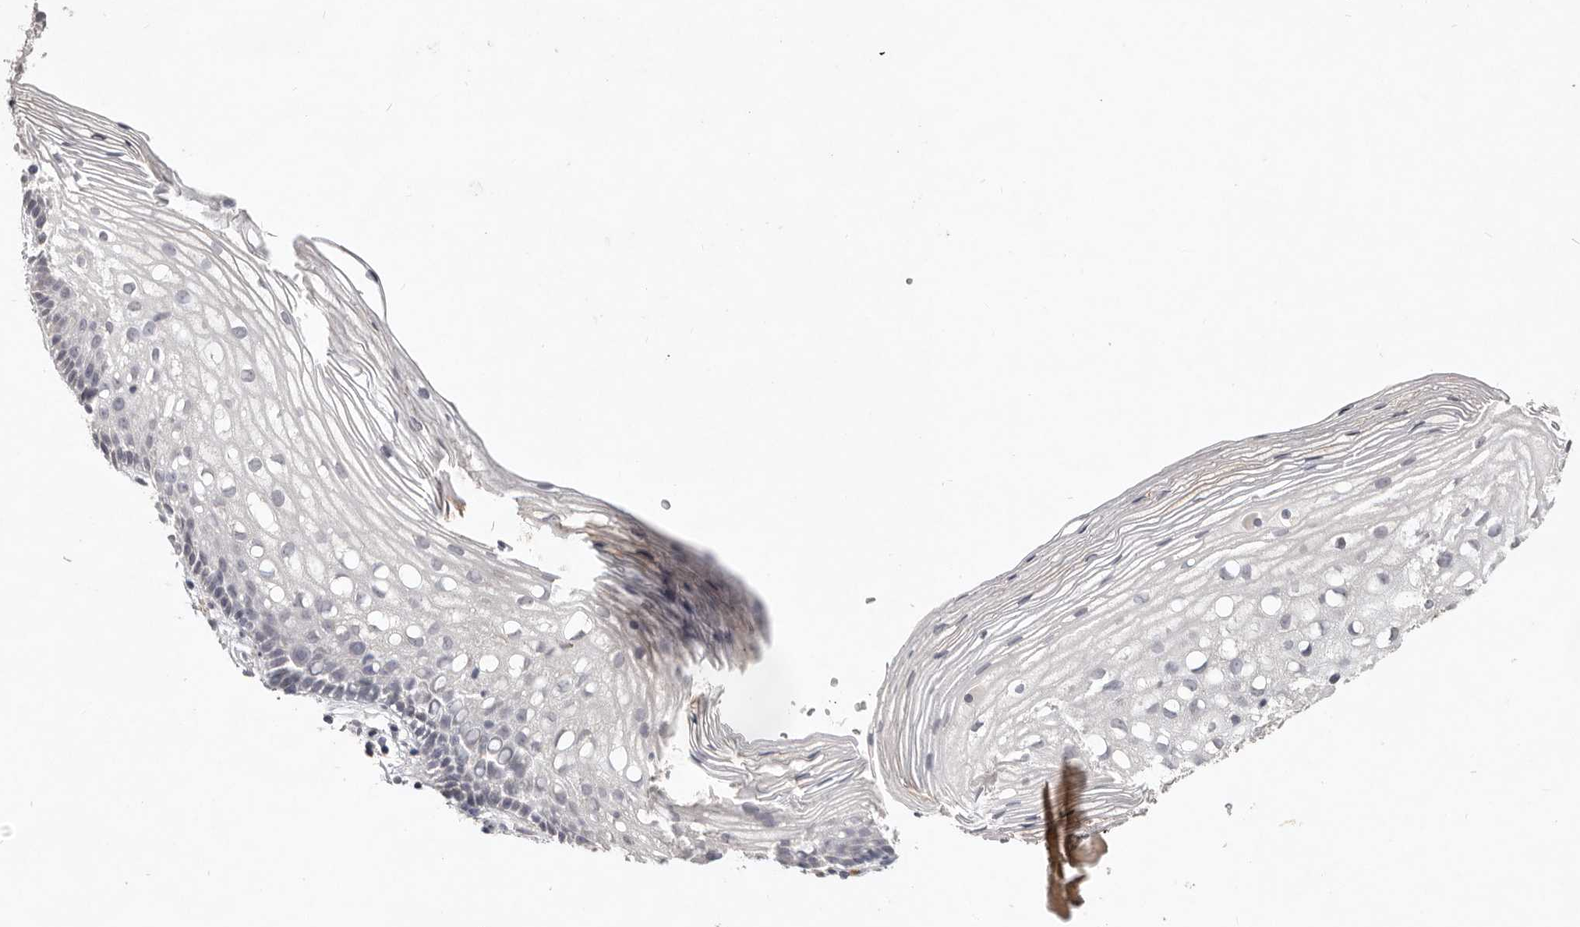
{"staining": {"intensity": "weak", "quantity": "<25%", "location": "cytoplasmic/membranous"}, "tissue": "cervix", "cell_type": "Glandular cells", "image_type": "normal", "snomed": [{"axis": "morphology", "description": "Normal tissue, NOS"}, {"axis": "topography", "description": "Cervix"}], "caption": "A micrograph of cervix stained for a protein exhibits no brown staining in glandular cells.", "gene": "ZYG11B", "patient": {"sex": "female", "age": 27}}